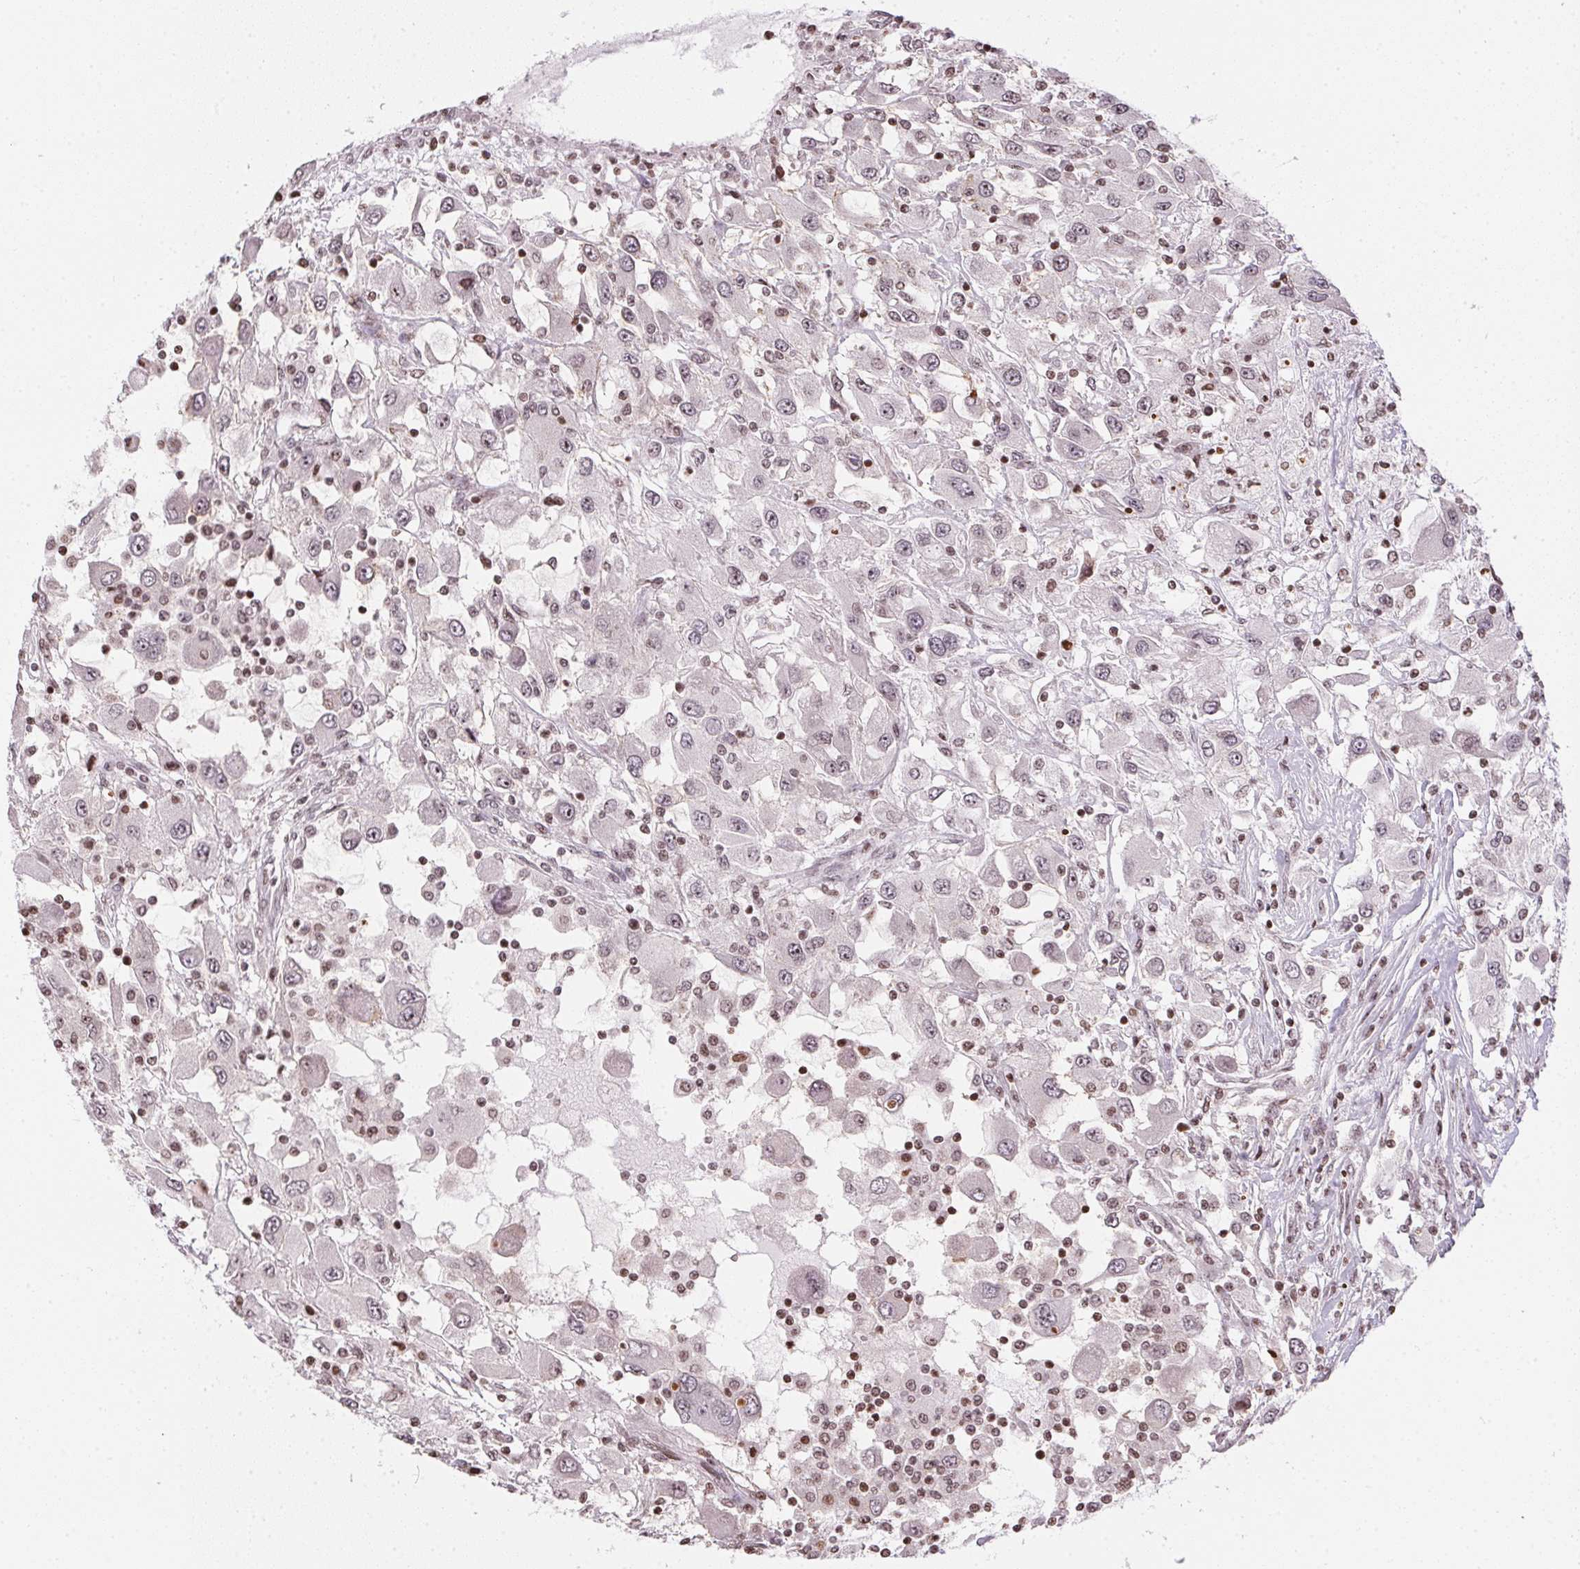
{"staining": {"intensity": "negative", "quantity": "none", "location": "none"}, "tissue": "renal cancer", "cell_type": "Tumor cells", "image_type": "cancer", "snomed": [{"axis": "morphology", "description": "Adenocarcinoma, NOS"}, {"axis": "topography", "description": "Kidney"}], "caption": "This is an immunohistochemistry (IHC) histopathology image of human renal adenocarcinoma. There is no staining in tumor cells.", "gene": "RNF181", "patient": {"sex": "female", "age": 67}}